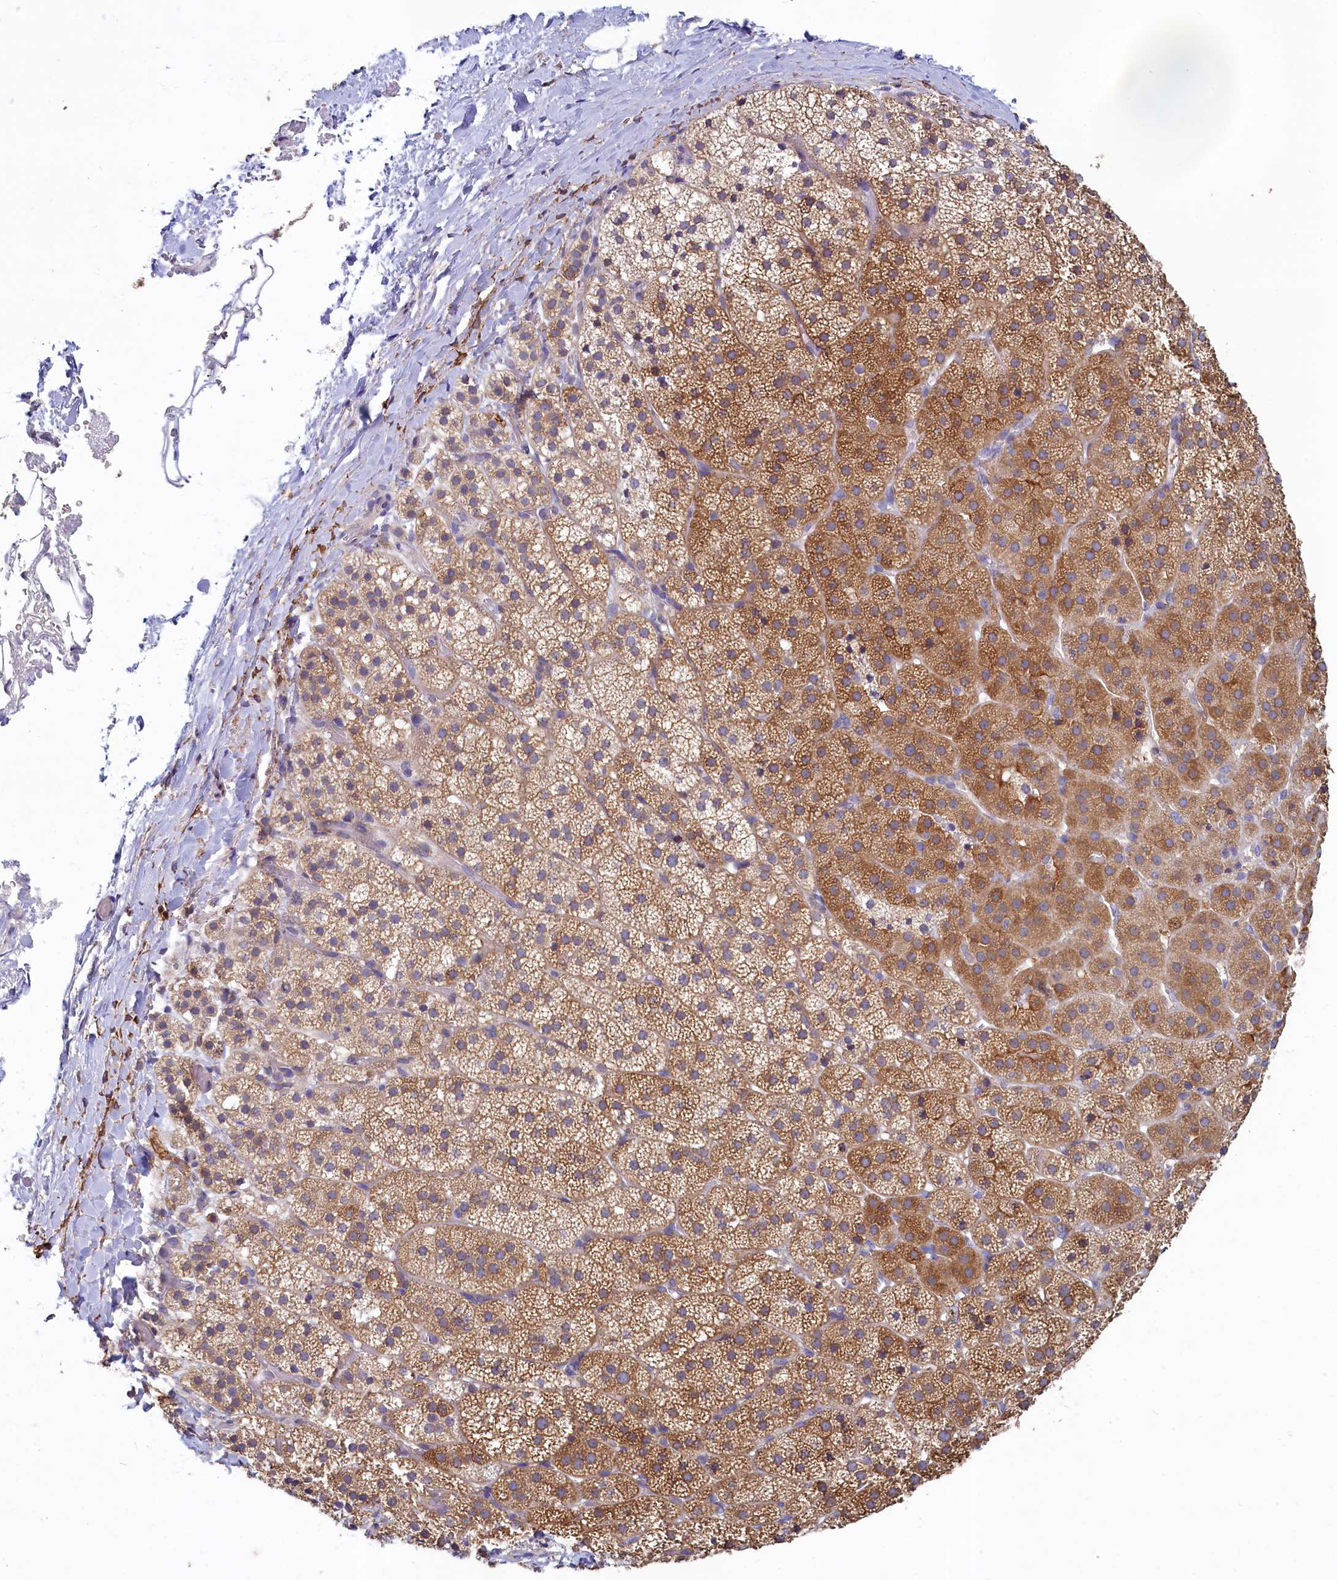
{"staining": {"intensity": "moderate", "quantity": ">75%", "location": "cytoplasmic/membranous"}, "tissue": "adrenal gland", "cell_type": "Glandular cells", "image_type": "normal", "snomed": [{"axis": "morphology", "description": "Normal tissue, NOS"}, {"axis": "topography", "description": "Adrenal gland"}], "caption": "Immunohistochemistry of benign human adrenal gland reveals medium levels of moderate cytoplasmic/membranous positivity in about >75% of glandular cells.", "gene": "SPATA2L", "patient": {"sex": "female", "age": 44}}